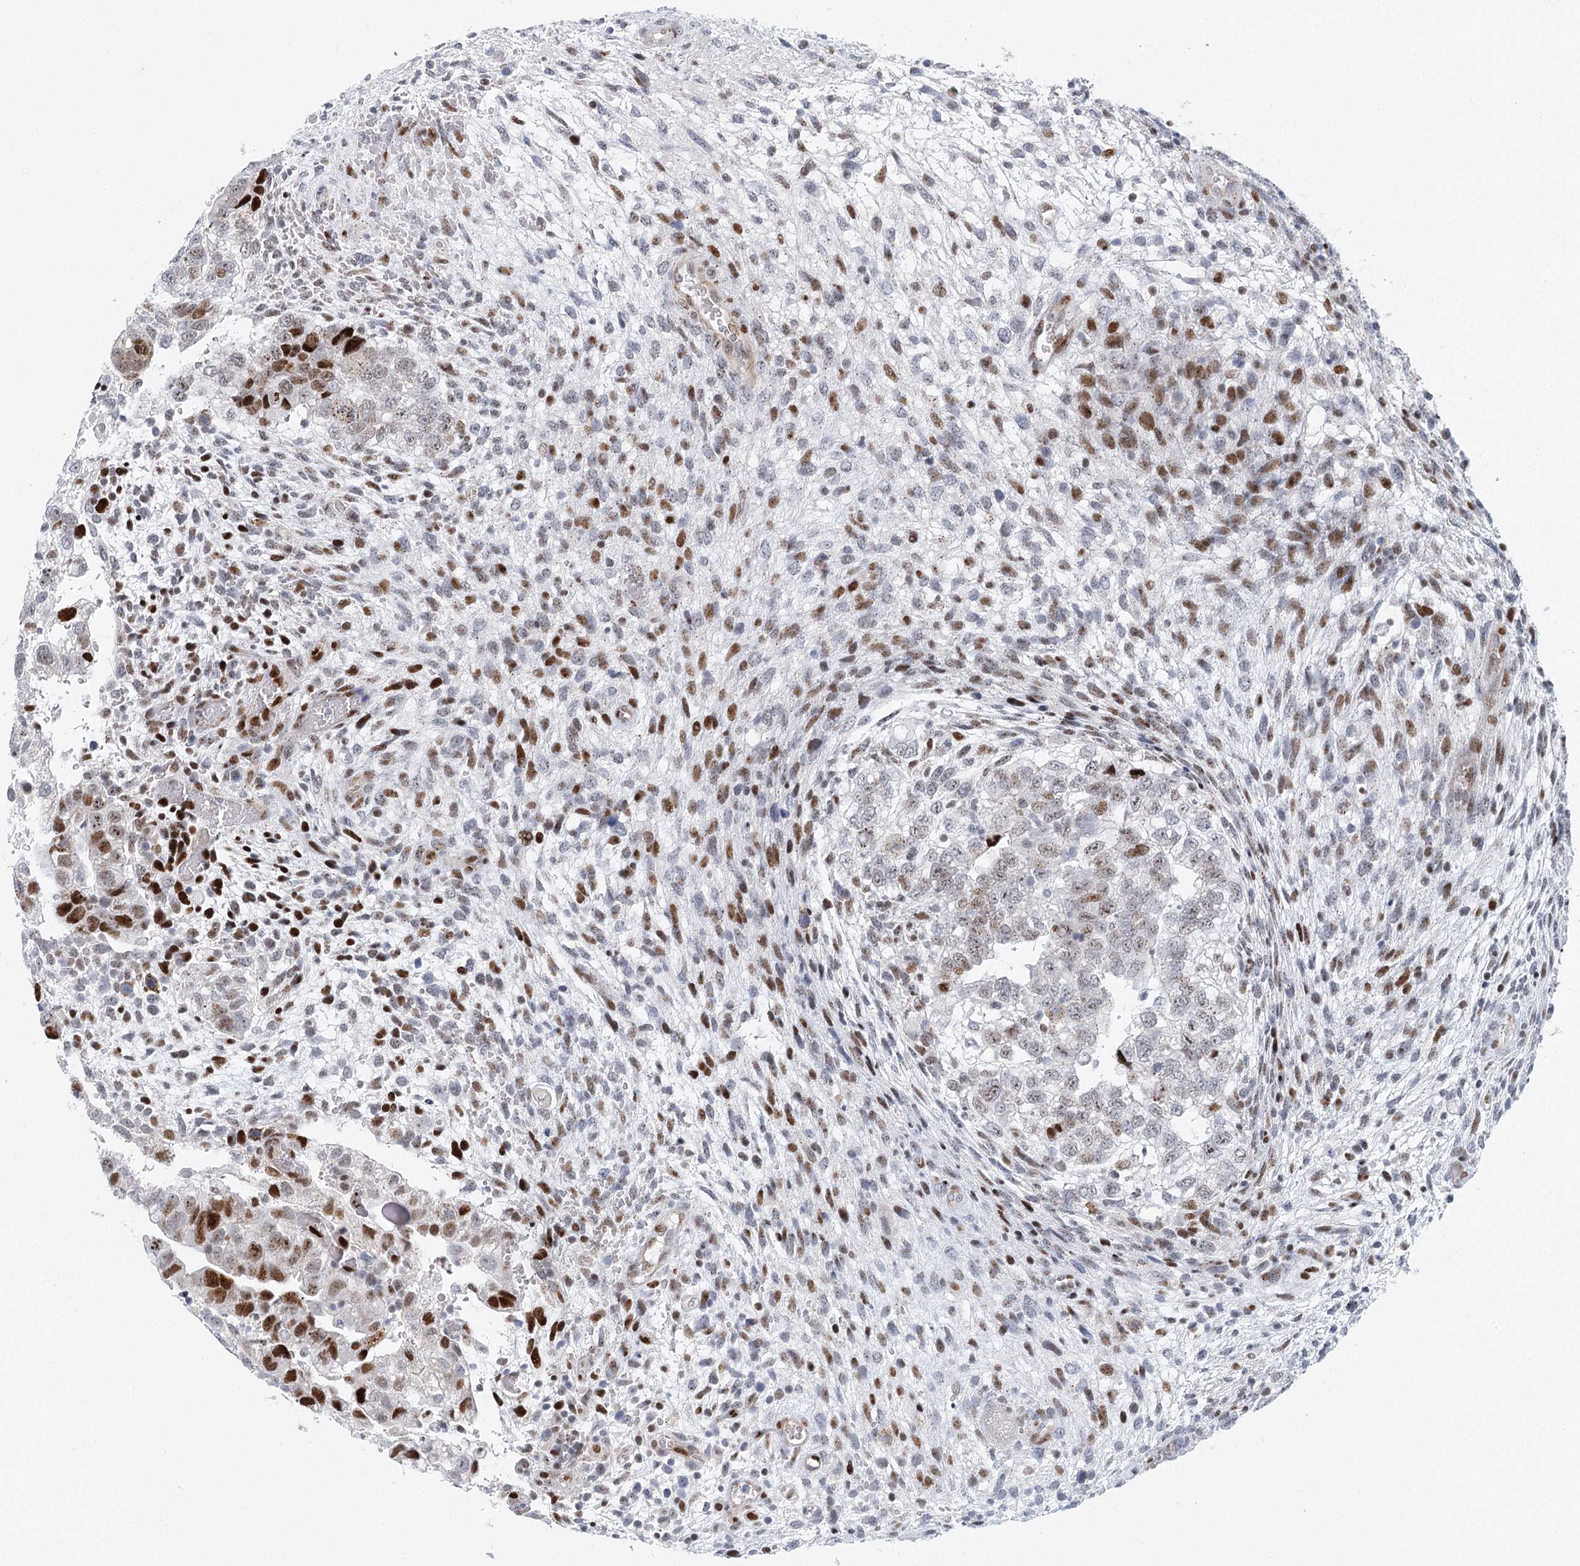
{"staining": {"intensity": "moderate", "quantity": "25%-75%", "location": "nuclear"}, "tissue": "testis cancer", "cell_type": "Tumor cells", "image_type": "cancer", "snomed": [{"axis": "morphology", "description": "Carcinoma, Embryonal, NOS"}, {"axis": "topography", "description": "Testis"}], "caption": "Immunohistochemical staining of human embryonal carcinoma (testis) demonstrates medium levels of moderate nuclear protein expression in about 25%-75% of tumor cells. (IHC, brightfield microscopy, high magnification).", "gene": "CAMTA1", "patient": {"sex": "male", "age": 37}}